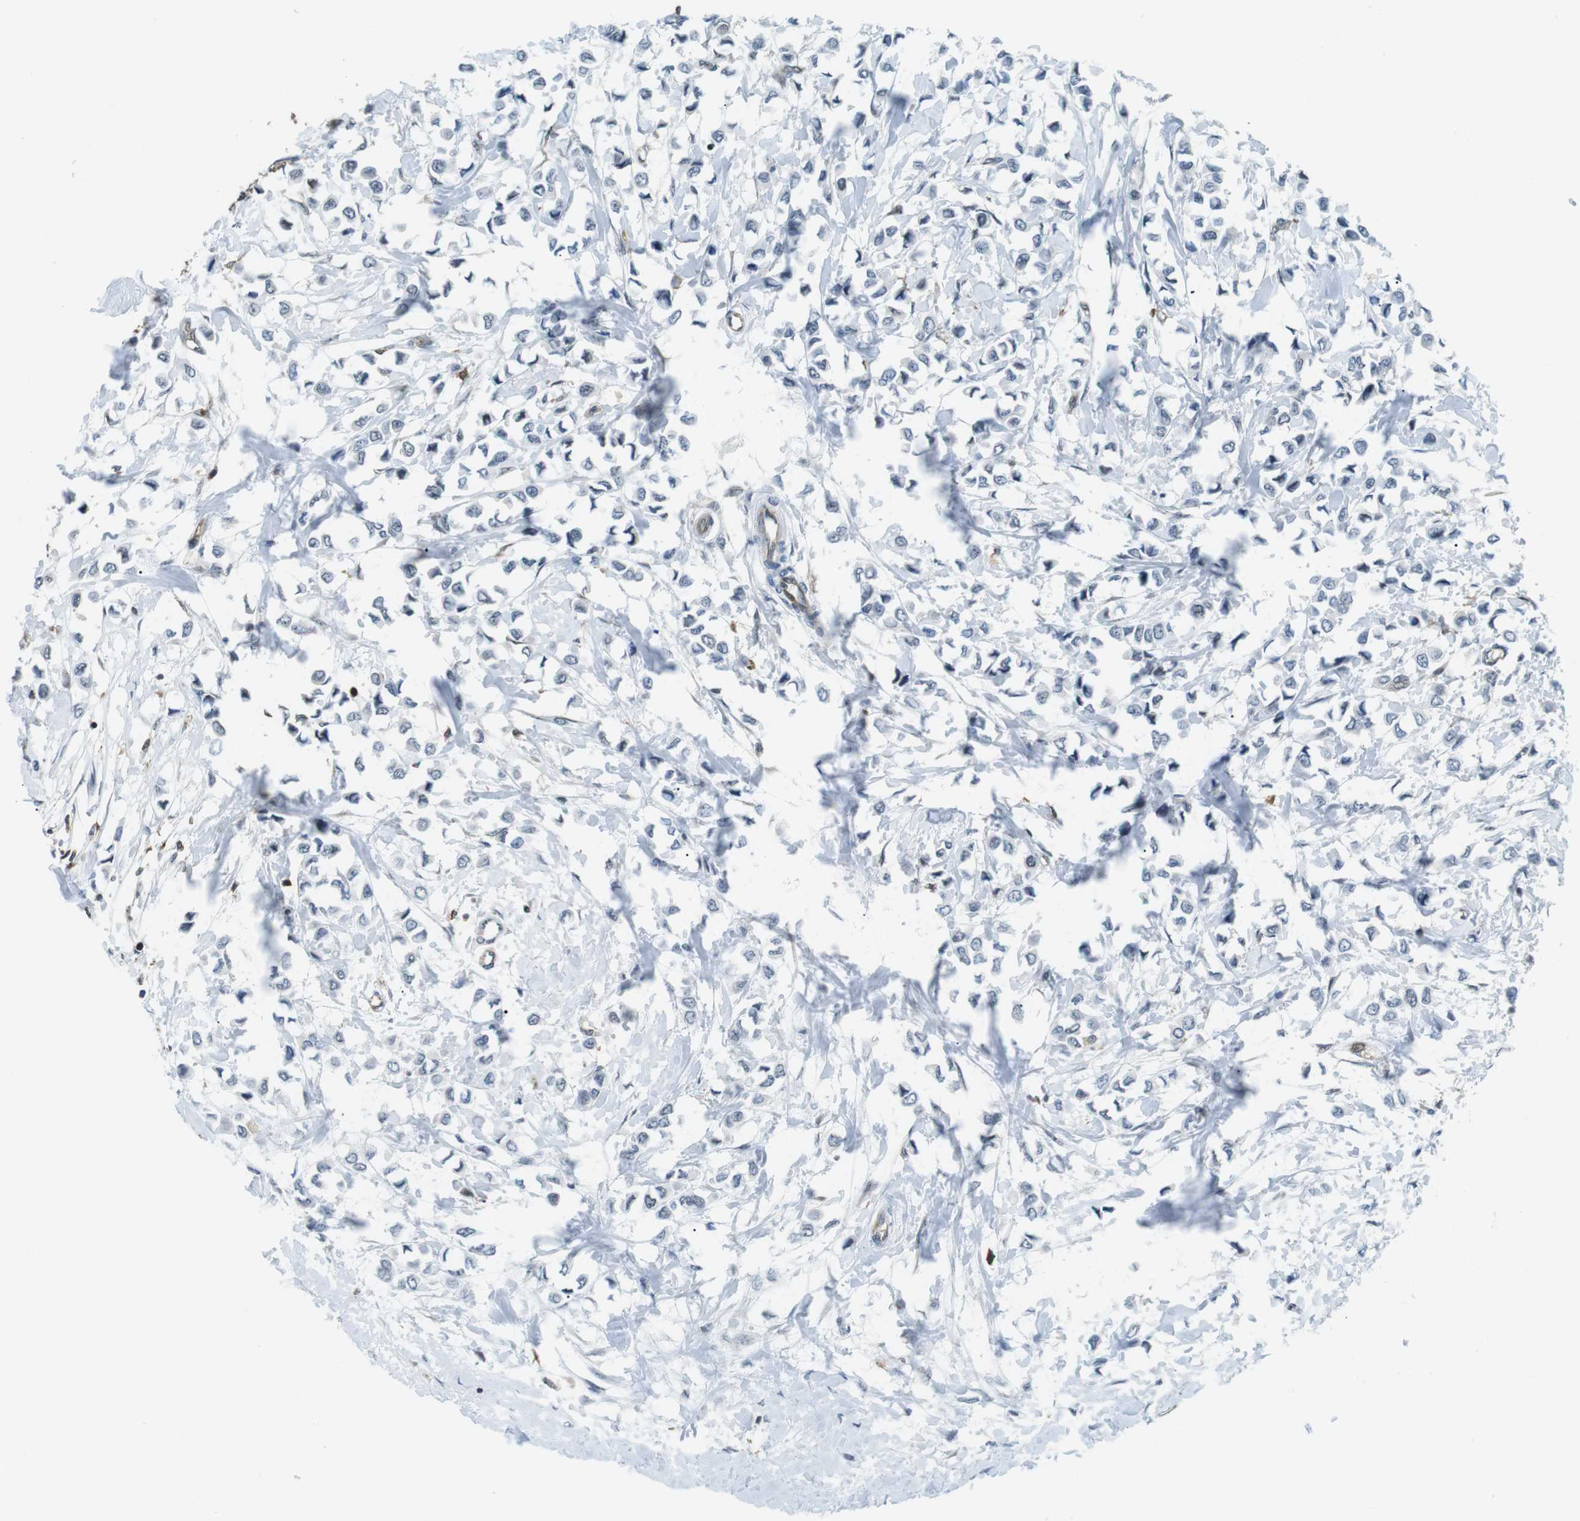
{"staining": {"intensity": "negative", "quantity": "none", "location": "none"}, "tissue": "breast cancer", "cell_type": "Tumor cells", "image_type": "cancer", "snomed": [{"axis": "morphology", "description": "Lobular carcinoma"}, {"axis": "topography", "description": "Breast"}], "caption": "Protein analysis of lobular carcinoma (breast) demonstrates no significant expression in tumor cells. (DAB (3,3'-diaminobenzidine) immunohistochemistry (IHC), high magnification).", "gene": "STK10", "patient": {"sex": "female", "age": 51}}